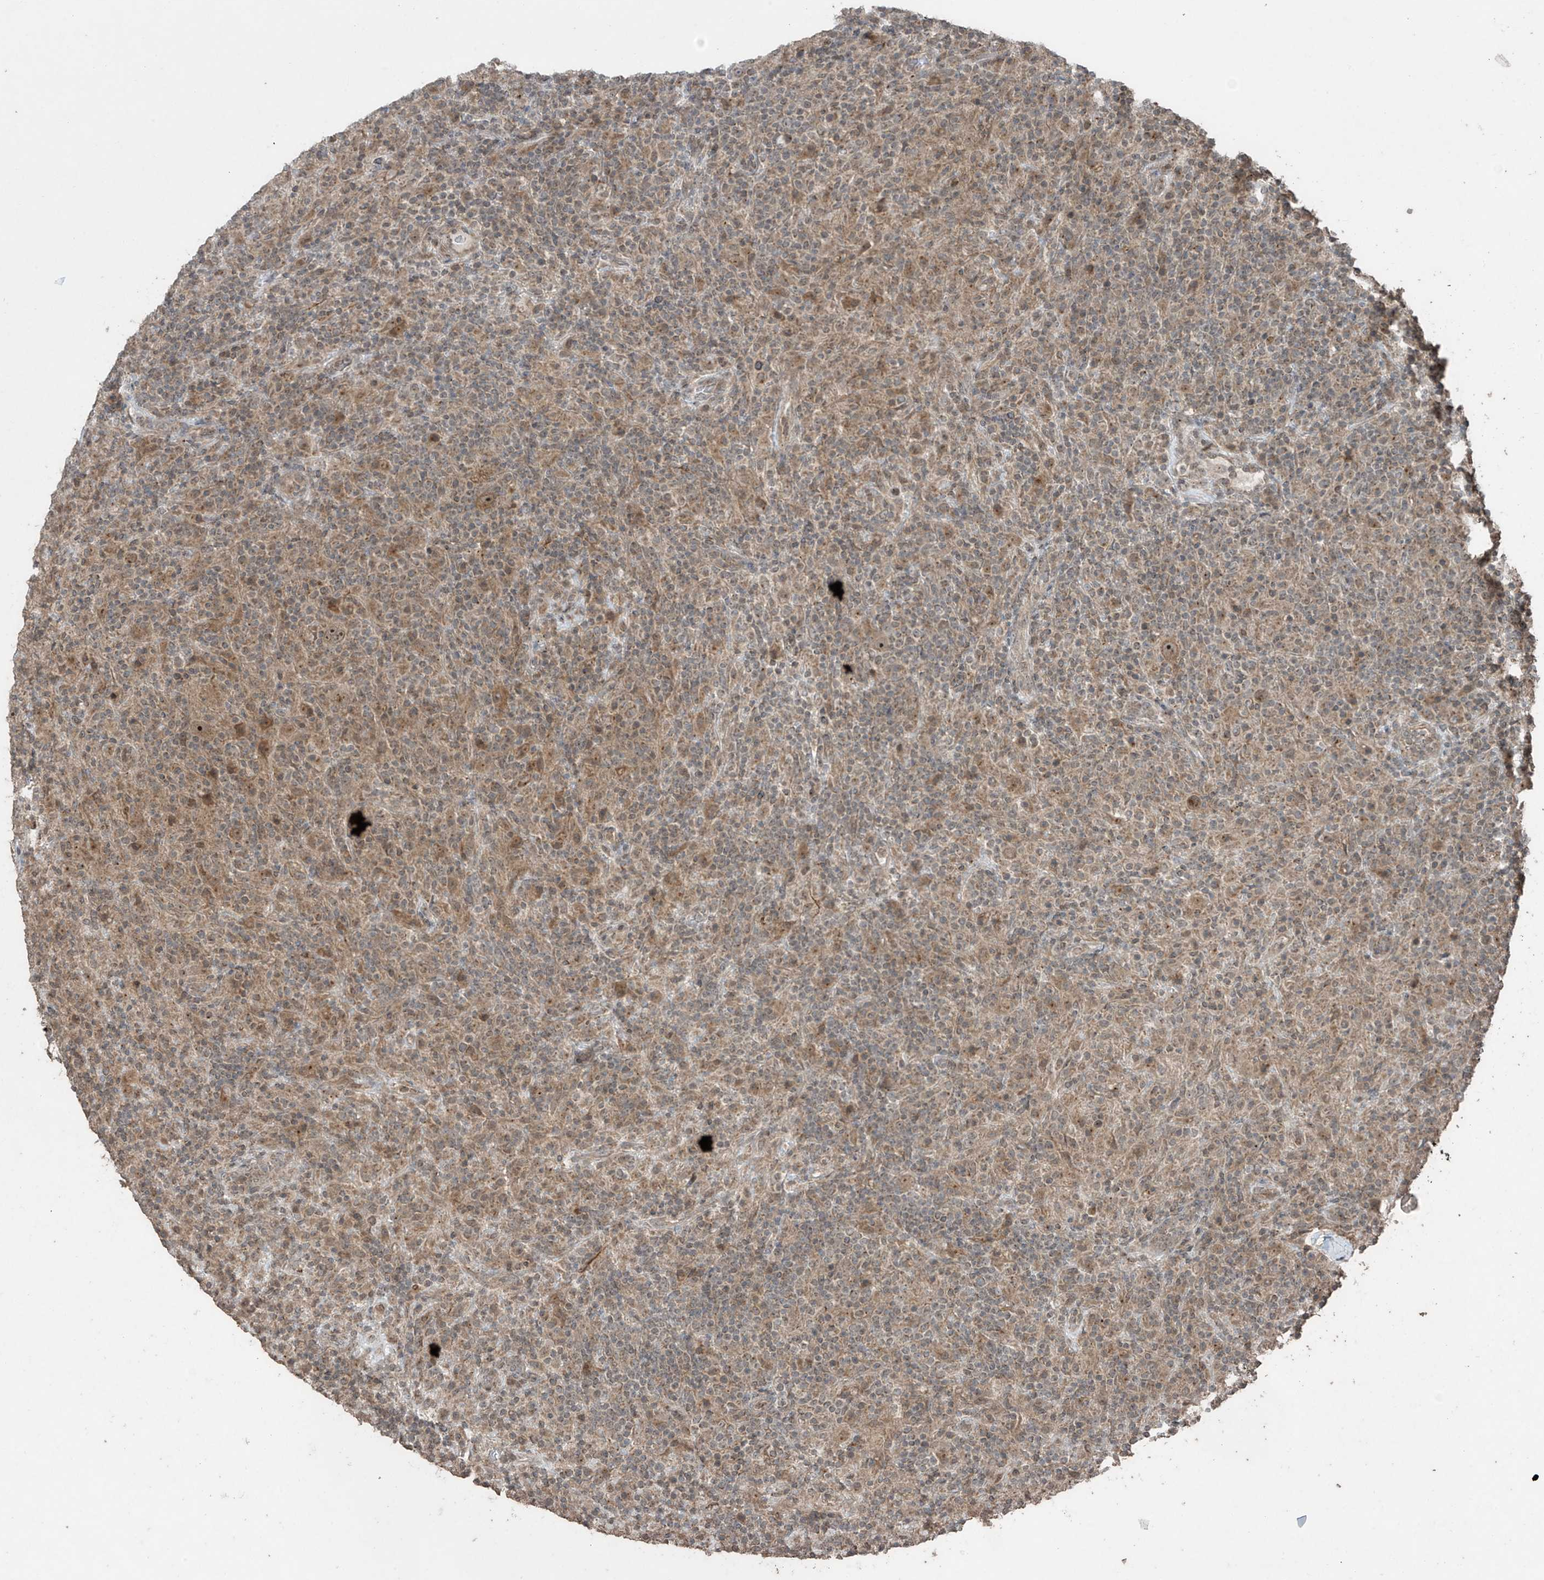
{"staining": {"intensity": "moderate", "quantity": "25%-75%", "location": "cytoplasmic/membranous,nuclear"}, "tissue": "lymphoma", "cell_type": "Tumor cells", "image_type": "cancer", "snomed": [{"axis": "morphology", "description": "Hodgkin's disease, NOS"}, {"axis": "topography", "description": "Lymph node"}], "caption": "Protein expression analysis of human Hodgkin's disease reveals moderate cytoplasmic/membranous and nuclear positivity in about 25%-75% of tumor cells.", "gene": "PGPEP1", "patient": {"sex": "male", "age": 70}}